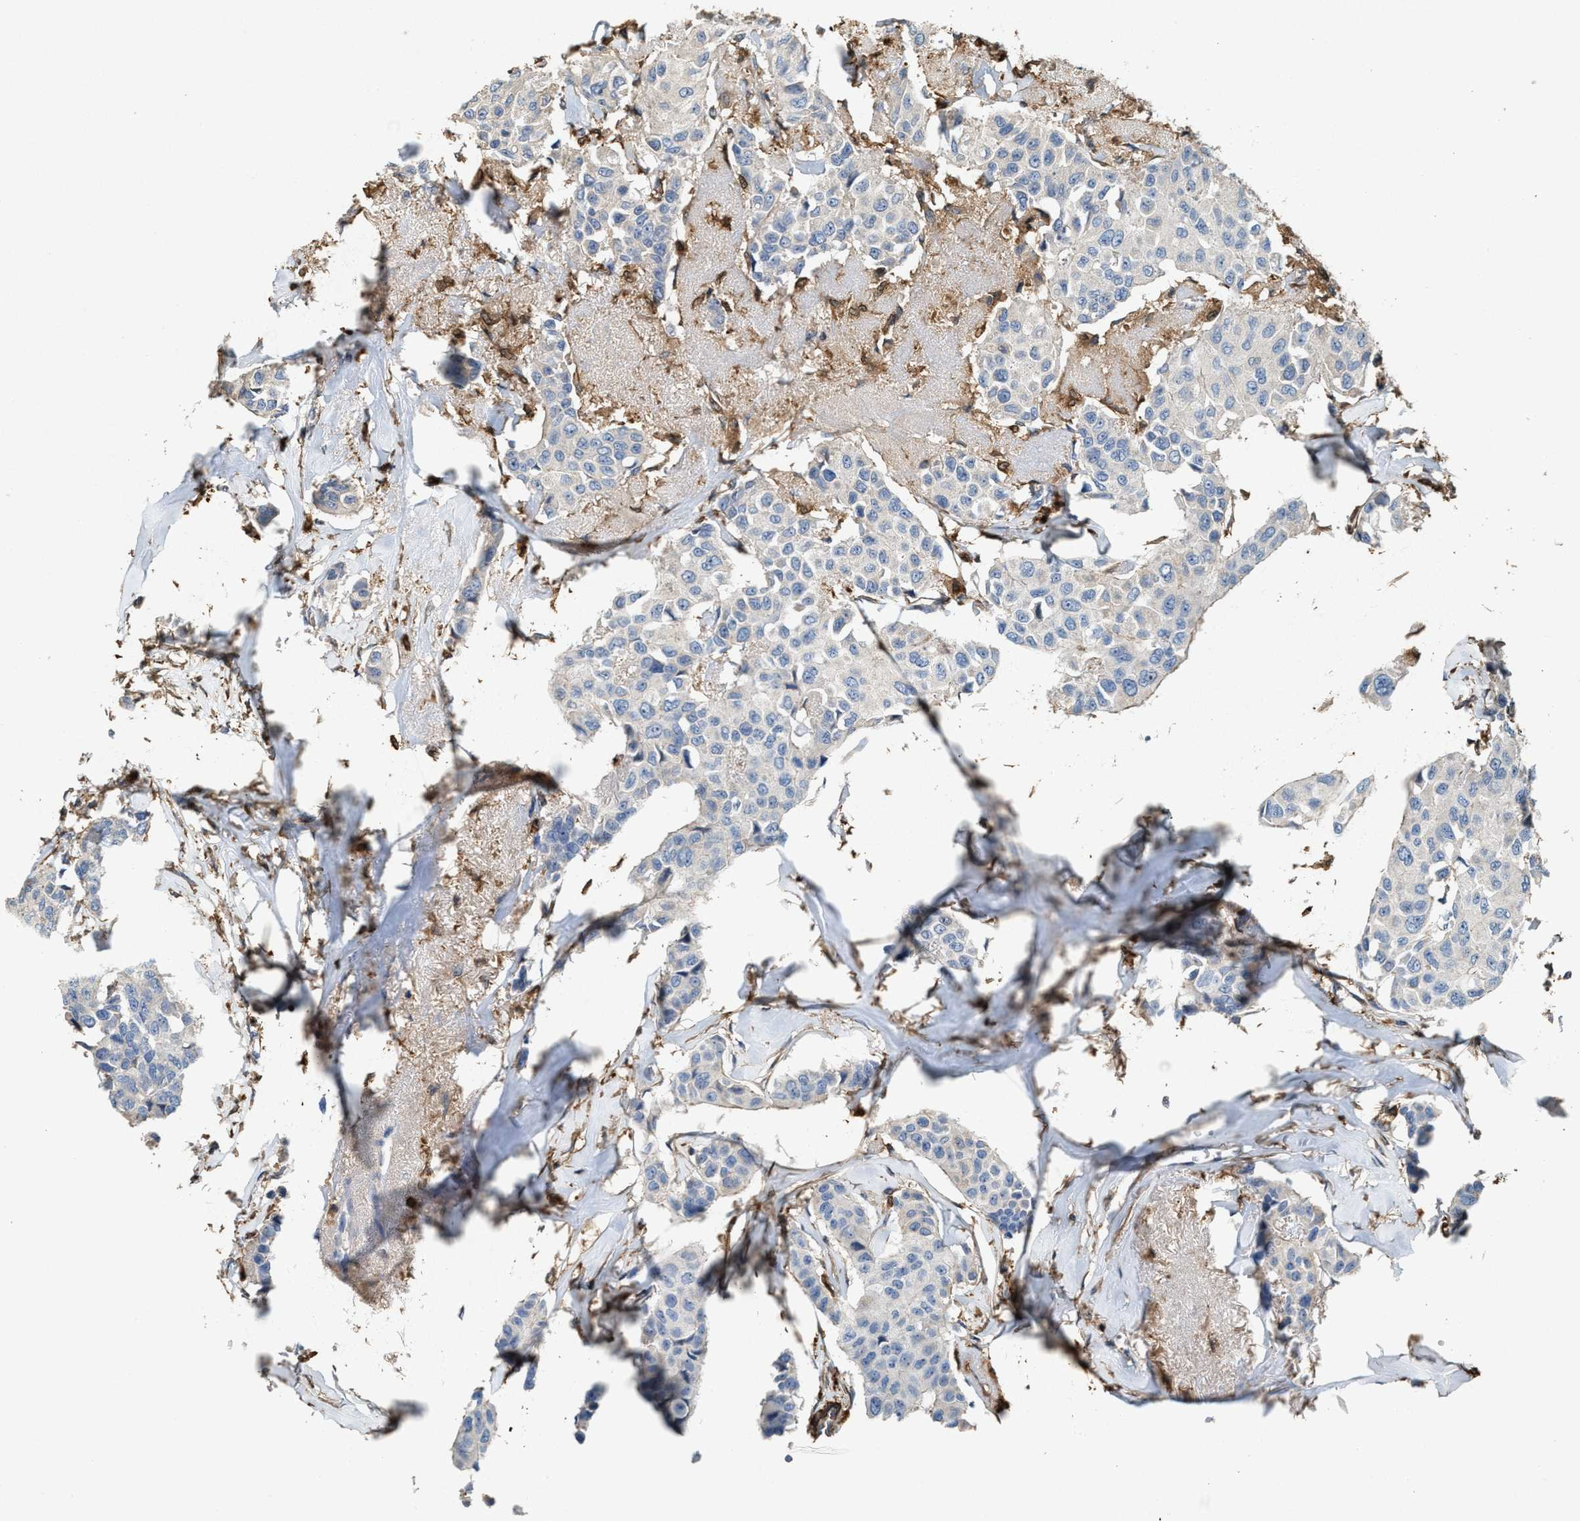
{"staining": {"intensity": "negative", "quantity": "none", "location": "none"}, "tissue": "breast cancer", "cell_type": "Tumor cells", "image_type": "cancer", "snomed": [{"axis": "morphology", "description": "Duct carcinoma"}, {"axis": "topography", "description": "Breast"}], "caption": "Immunohistochemical staining of human infiltrating ductal carcinoma (breast) exhibits no significant positivity in tumor cells. (Immunohistochemistry (ihc), brightfield microscopy, high magnification).", "gene": "SERPINB5", "patient": {"sex": "female", "age": 80}}